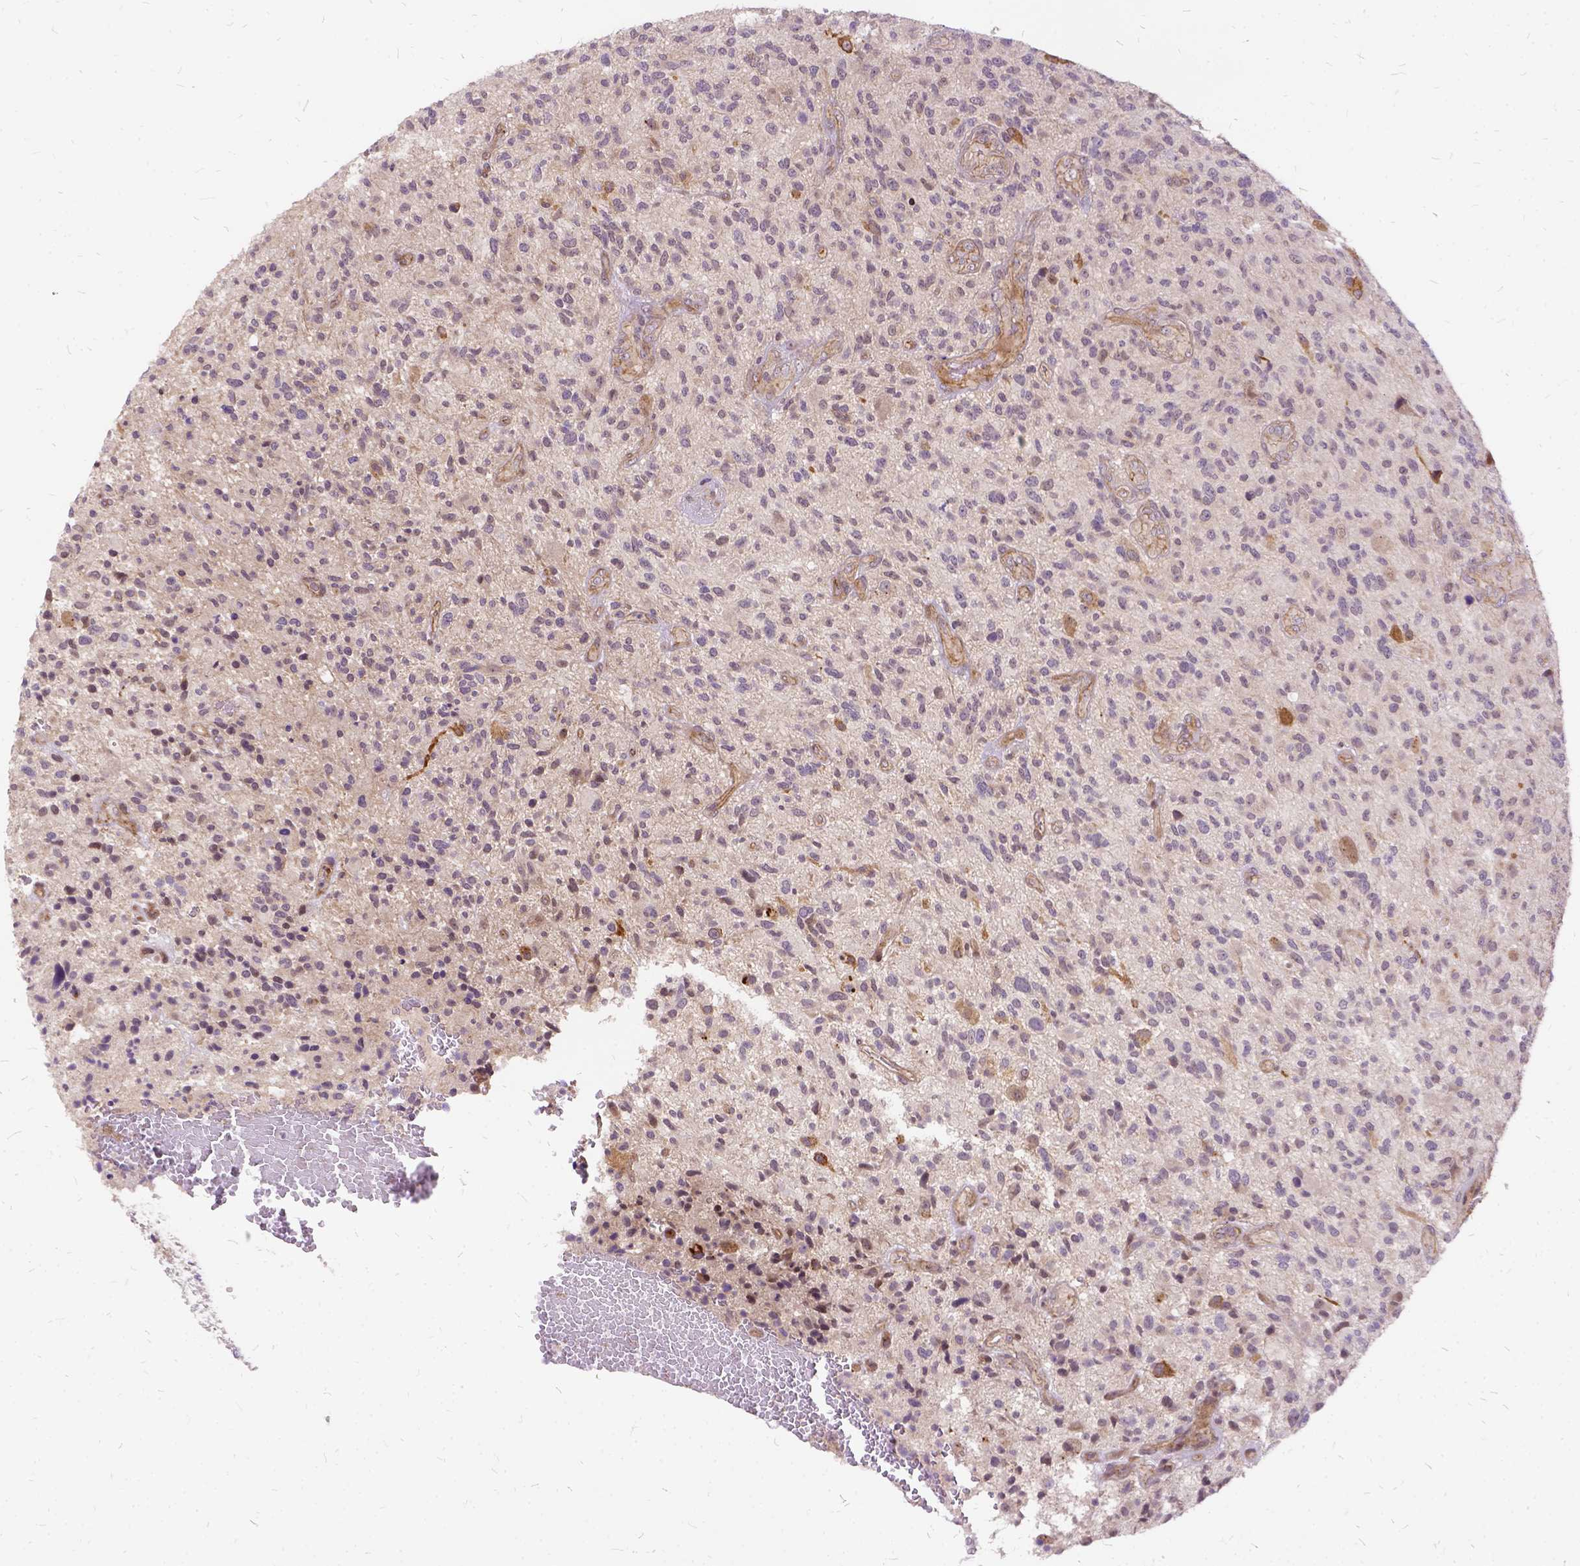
{"staining": {"intensity": "negative", "quantity": "none", "location": "none"}, "tissue": "glioma", "cell_type": "Tumor cells", "image_type": "cancer", "snomed": [{"axis": "morphology", "description": "Glioma, malignant, High grade"}, {"axis": "topography", "description": "Brain"}], "caption": "This is an immunohistochemistry histopathology image of human glioma. There is no positivity in tumor cells.", "gene": "ILRUN", "patient": {"sex": "male", "age": 47}}